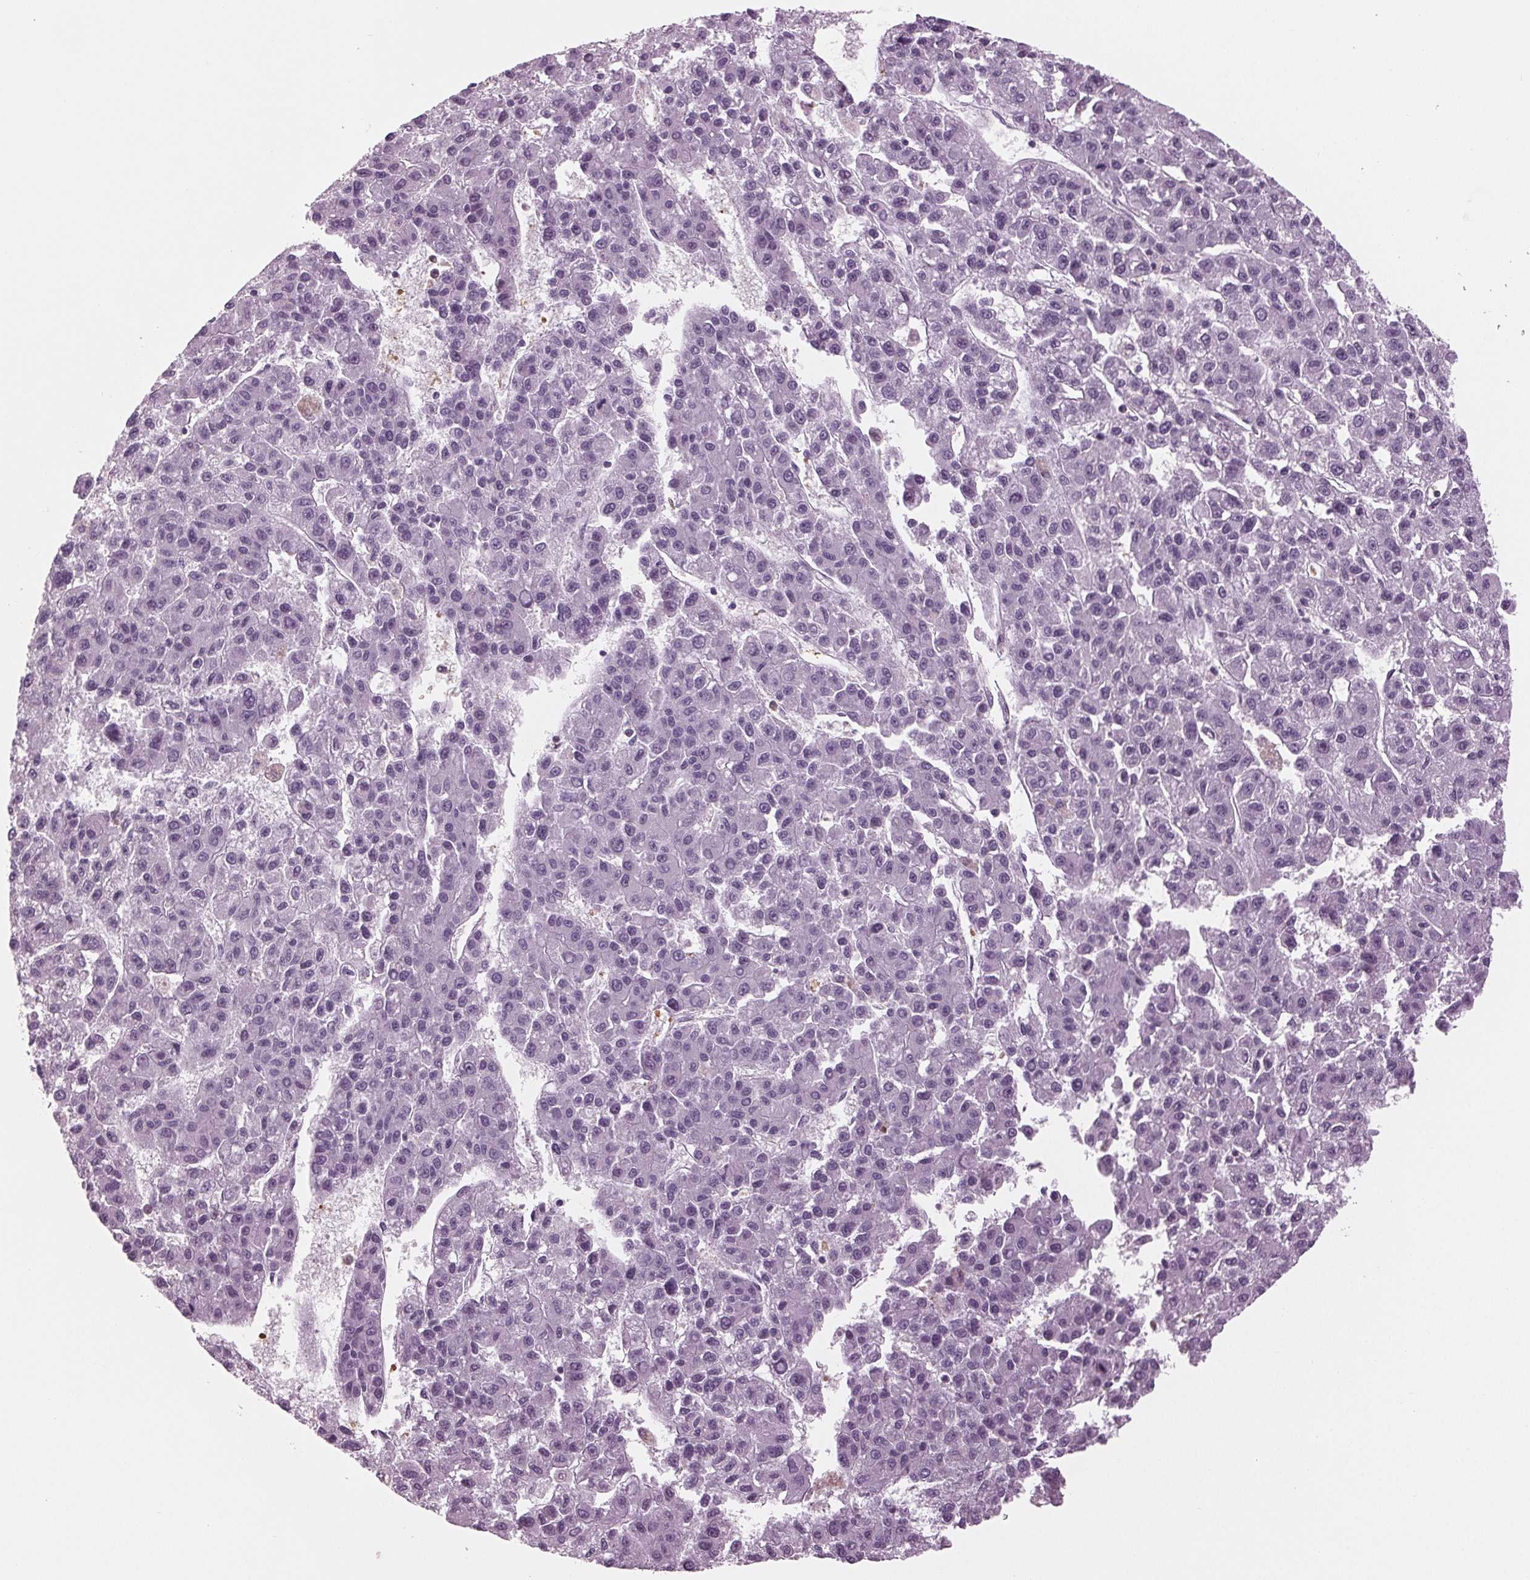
{"staining": {"intensity": "negative", "quantity": "none", "location": "none"}, "tissue": "liver cancer", "cell_type": "Tumor cells", "image_type": "cancer", "snomed": [{"axis": "morphology", "description": "Carcinoma, Hepatocellular, NOS"}, {"axis": "topography", "description": "Liver"}], "caption": "High magnification brightfield microscopy of hepatocellular carcinoma (liver) stained with DAB (3,3'-diaminobenzidine) (brown) and counterstained with hematoxylin (blue): tumor cells show no significant expression.", "gene": "BTLA", "patient": {"sex": "male", "age": 70}}